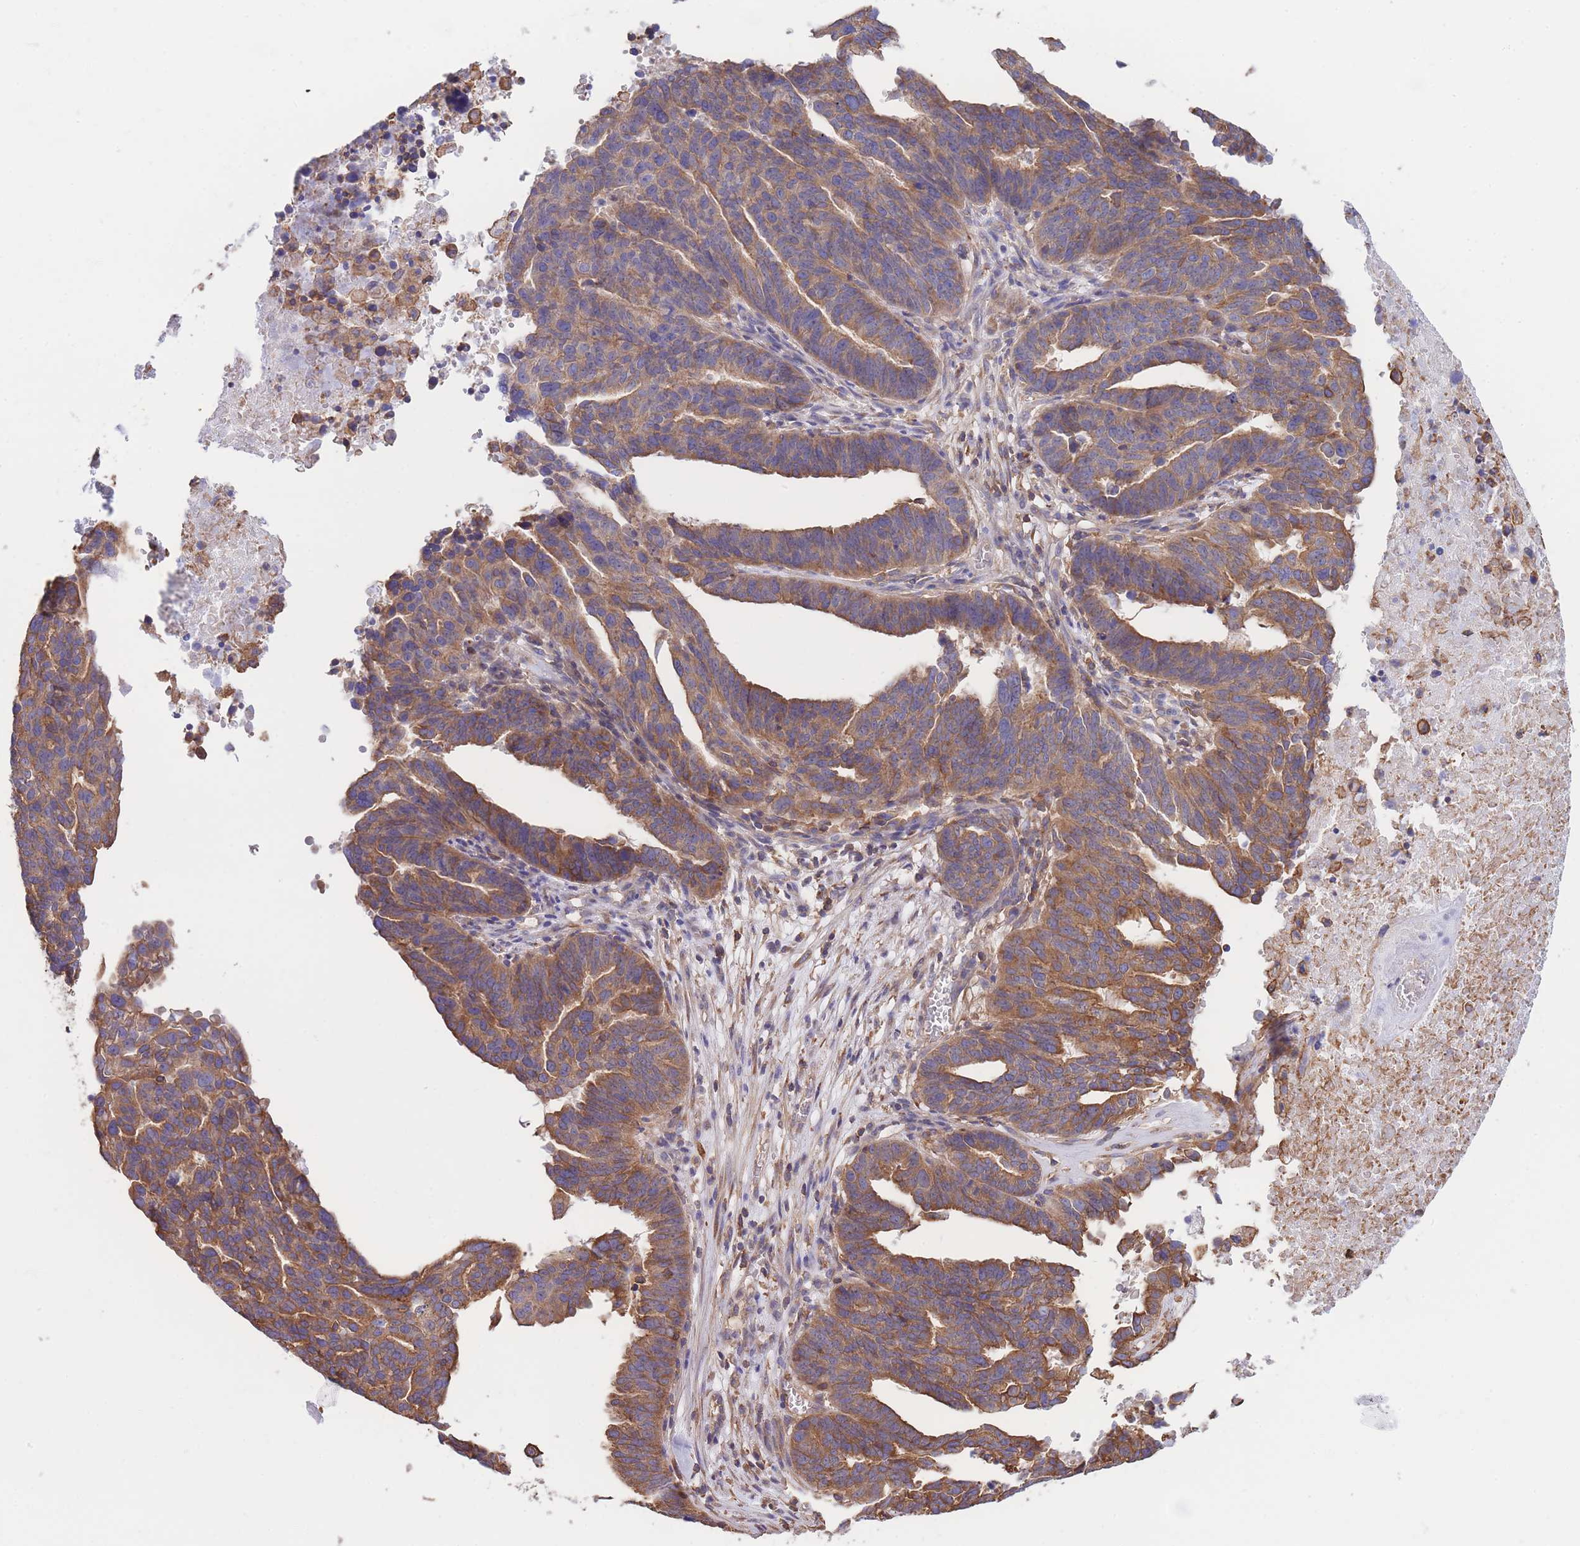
{"staining": {"intensity": "moderate", "quantity": ">75%", "location": "cytoplasmic/membranous"}, "tissue": "ovarian cancer", "cell_type": "Tumor cells", "image_type": "cancer", "snomed": [{"axis": "morphology", "description": "Cystadenocarcinoma, serous, NOS"}, {"axis": "topography", "description": "Ovary"}], "caption": "Moderate cytoplasmic/membranous protein staining is appreciated in about >75% of tumor cells in serous cystadenocarcinoma (ovarian).", "gene": "LRRN4CL", "patient": {"sex": "female", "age": 59}}